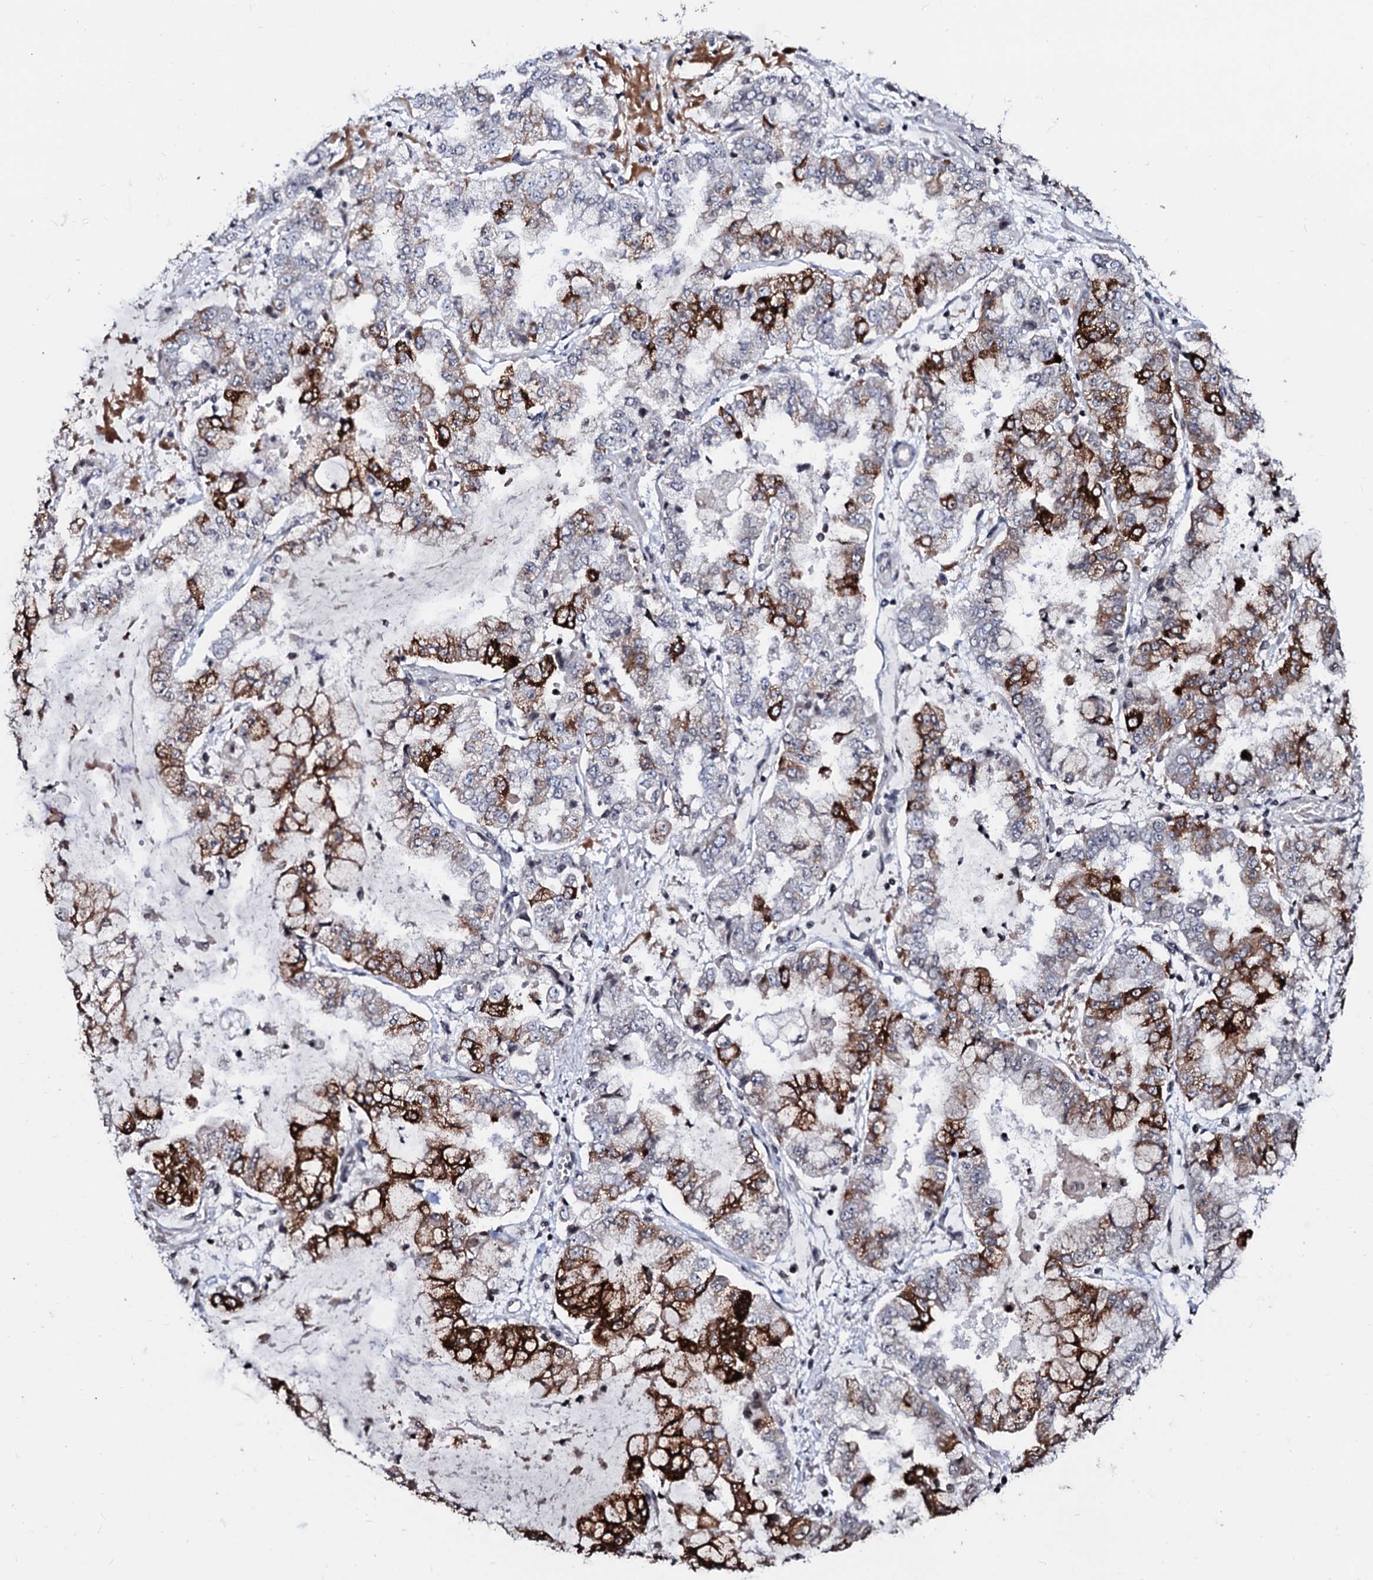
{"staining": {"intensity": "strong", "quantity": "<25%", "location": "cytoplasmic/membranous"}, "tissue": "stomach cancer", "cell_type": "Tumor cells", "image_type": "cancer", "snomed": [{"axis": "morphology", "description": "Adenocarcinoma, NOS"}, {"axis": "topography", "description": "Stomach"}], "caption": "Brown immunohistochemical staining in human stomach cancer displays strong cytoplasmic/membranous positivity in about <25% of tumor cells. The protein of interest is shown in brown color, while the nuclei are stained blue.", "gene": "LSM11", "patient": {"sex": "male", "age": 76}}